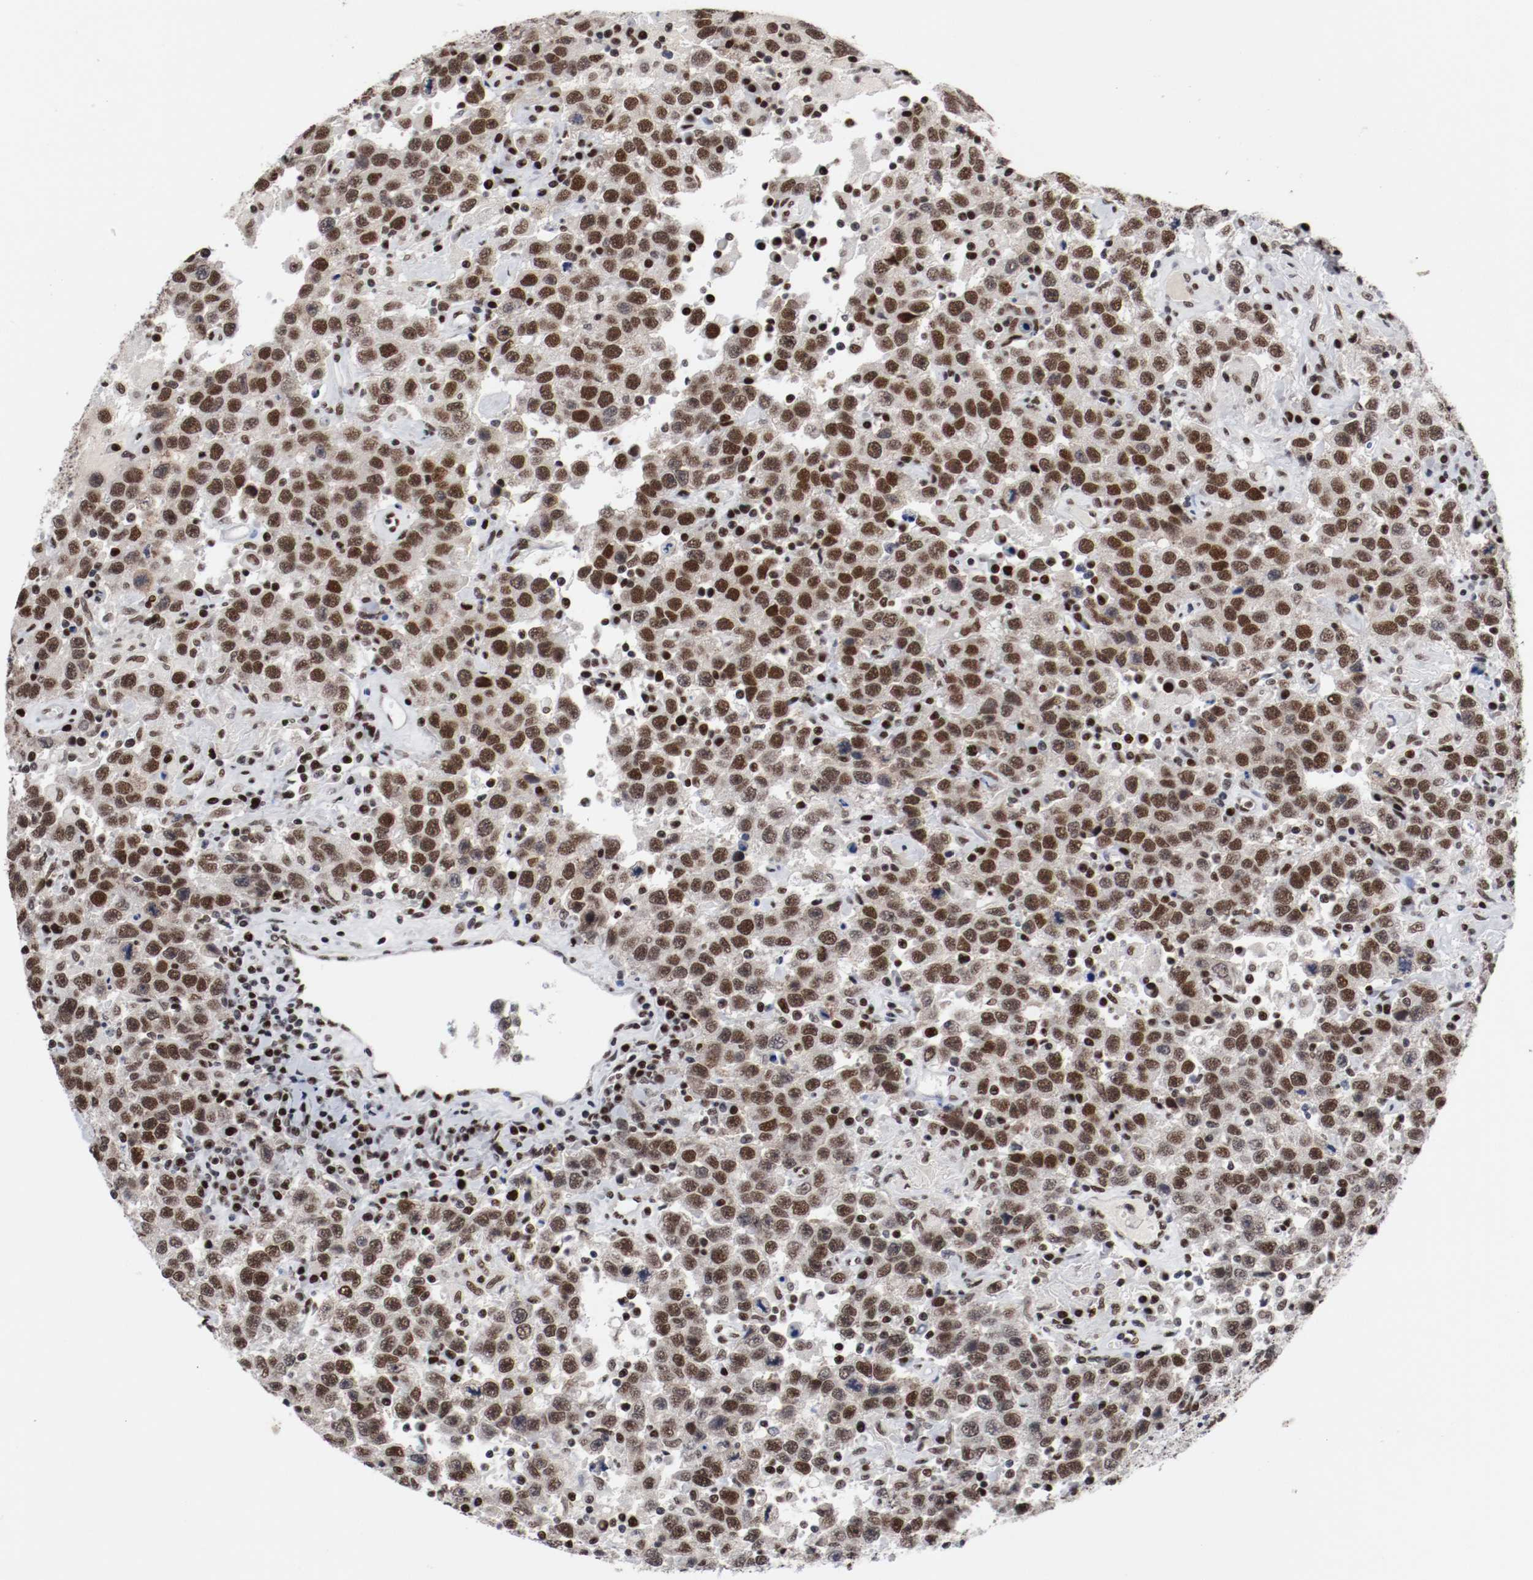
{"staining": {"intensity": "strong", "quantity": "25%-75%", "location": "nuclear"}, "tissue": "testis cancer", "cell_type": "Tumor cells", "image_type": "cancer", "snomed": [{"axis": "morphology", "description": "Seminoma, NOS"}, {"axis": "topography", "description": "Testis"}], "caption": "The image shows staining of testis seminoma, revealing strong nuclear protein expression (brown color) within tumor cells. (DAB IHC with brightfield microscopy, high magnification).", "gene": "MEF2D", "patient": {"sex": "male", "age": 41}}